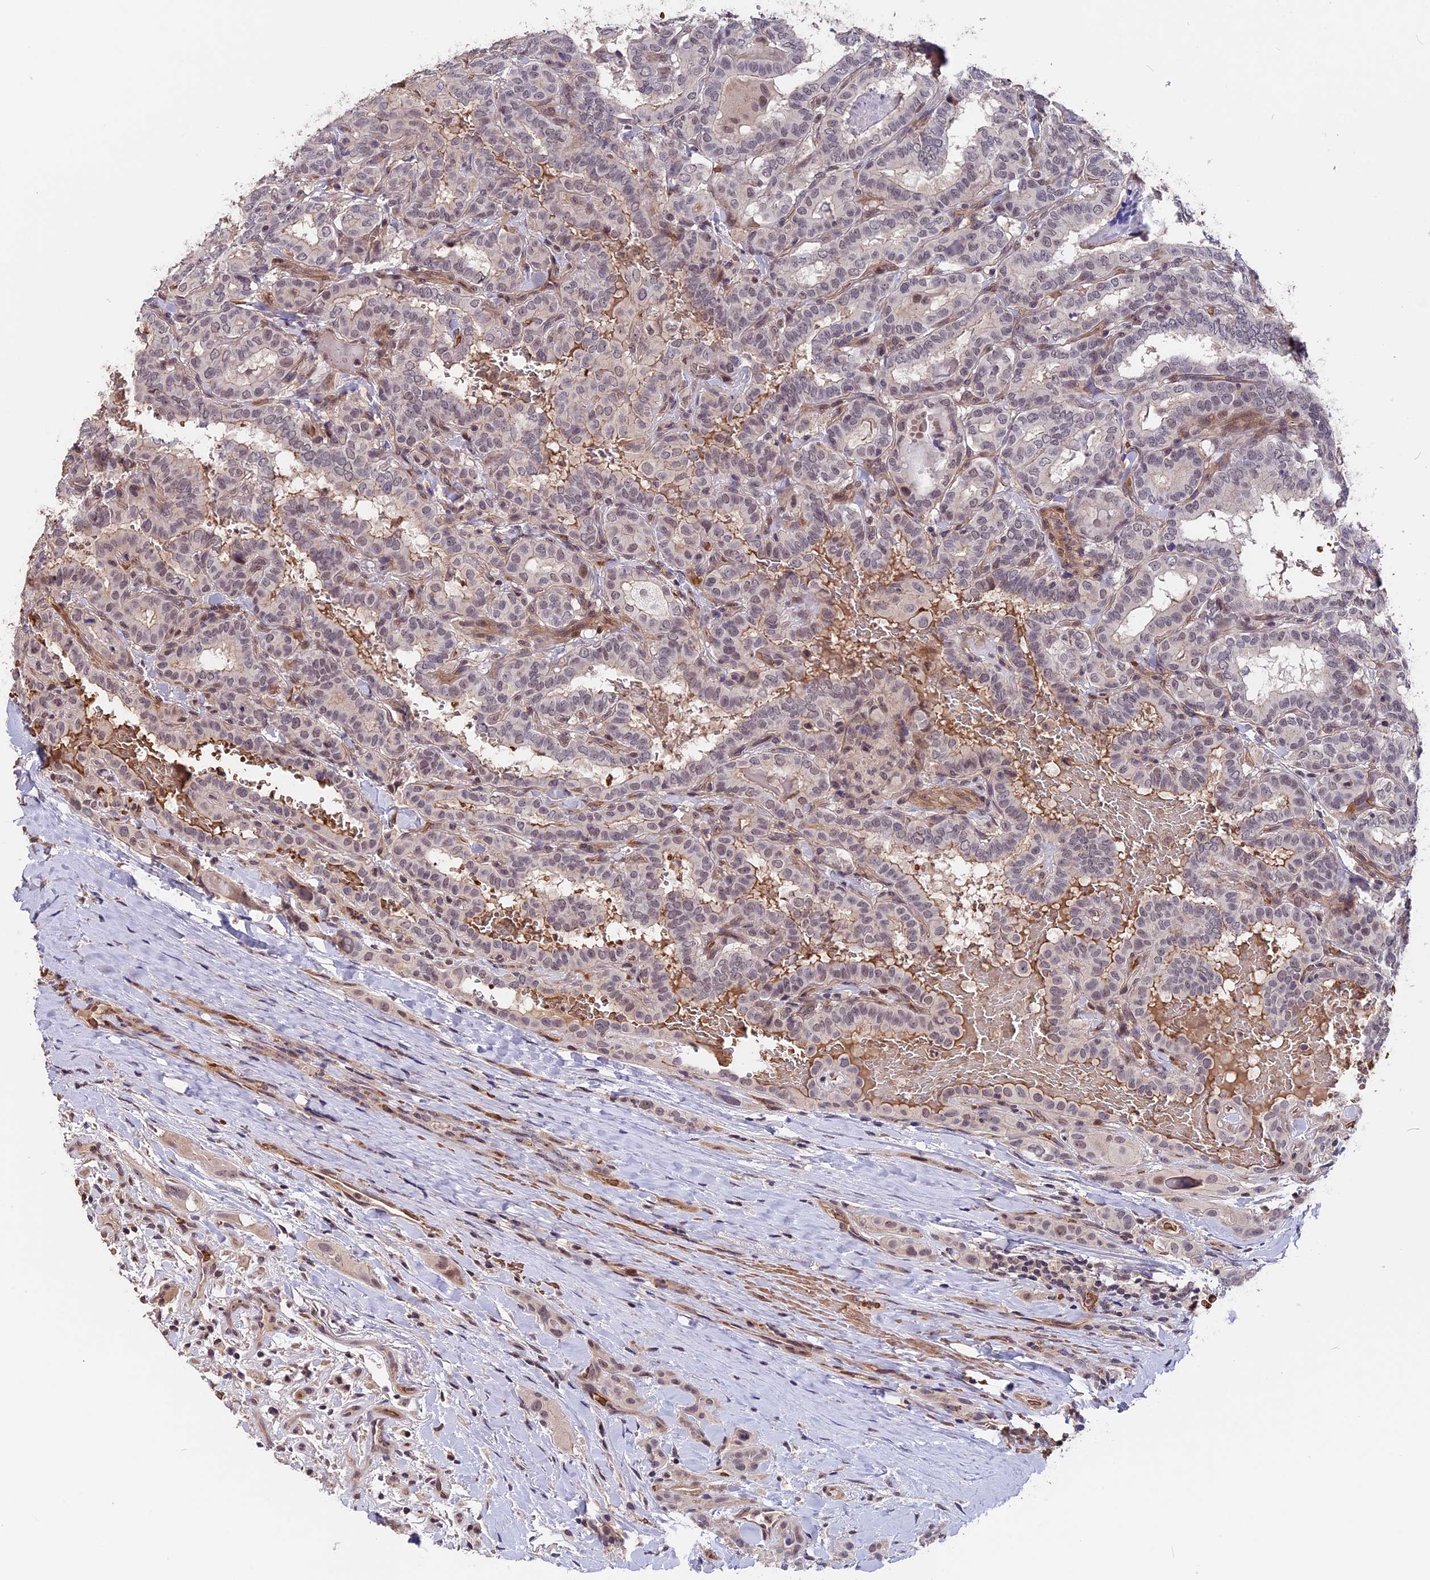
{"staining": {"intensity": "negative", "quantity": "none", "location": "none"}, "tissue": "thyroid cancer", "cell_type": "Tumor cells", "image_type": "cancer", "snomed": [{"axis": "morphology", "description": "Papillary adenocarcinoma, NOS"}, {"axis": "topography", "description": "Thyroid gland"}], "caption": "IHC histopathology image of human thyroid papillary adenocarcinoma stained for a protein (brown), which displays no staining in tumor cells.", "gene": "ZC3H10", "patient": {"sex": "female", "age": 72}}